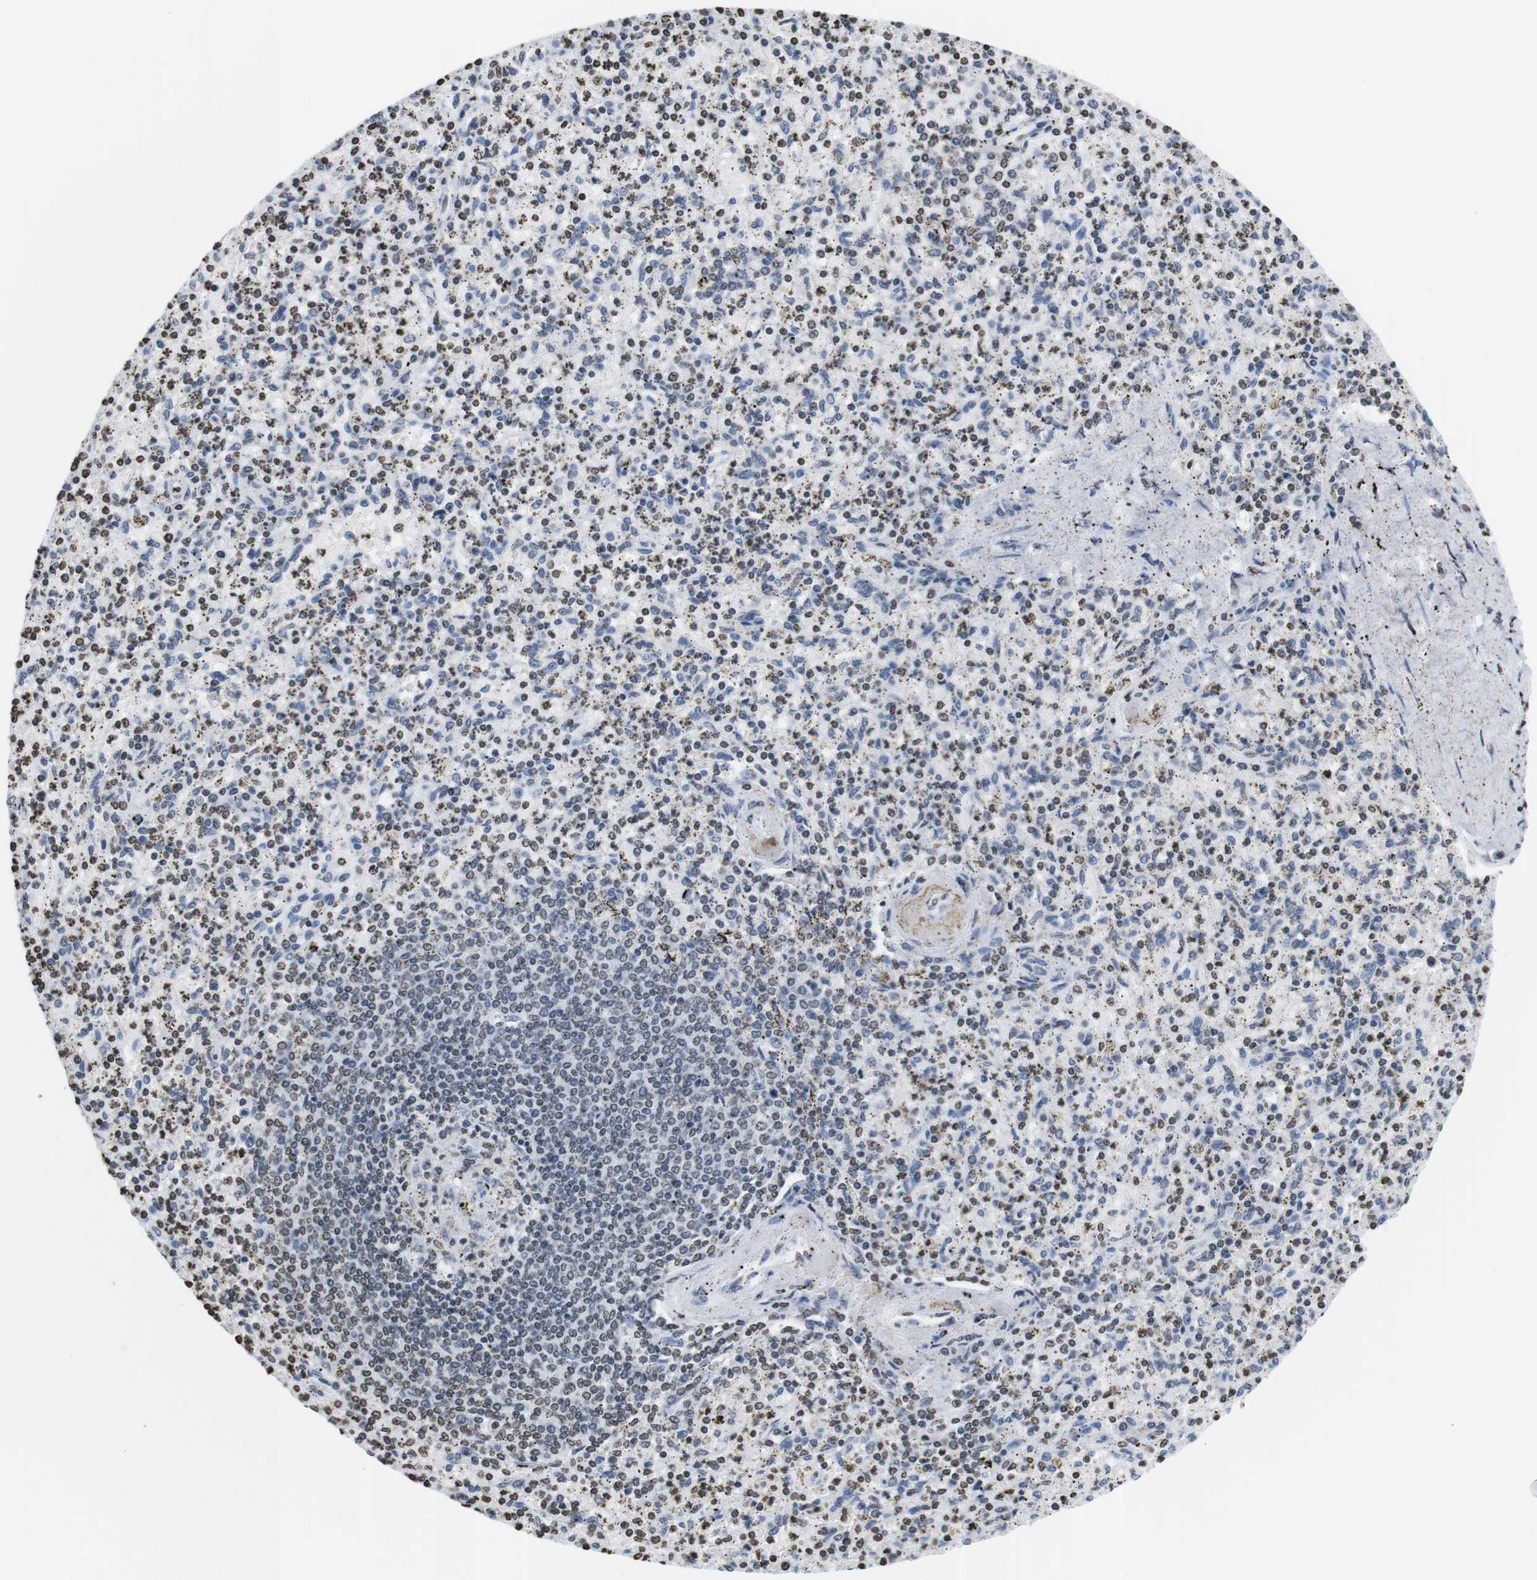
{"staining": {"intensity": "weak", "quantity": "25%-75%", "location": "nuclear"}, "tissue": "spleen", "cell_type": "Cells in red pulp", "image_type": "normal", "snomed": [{"axis": "morphology", "description": "Normal tissue, NOS"}, {"axis": "topography", "description": "Spleen"}], "caption": "The immunohistochemical stain labels weak nuclear staining in cells in red pulp of unremarkable spleen. The staining is performed using DAB (3,3'-diaminobenzidine) brown chromogen to label protein expression. The nuclei are counter-stained blue using hematoxylin.", "gene": "BSX", "patient": {"sex": "male", "age": 72}}